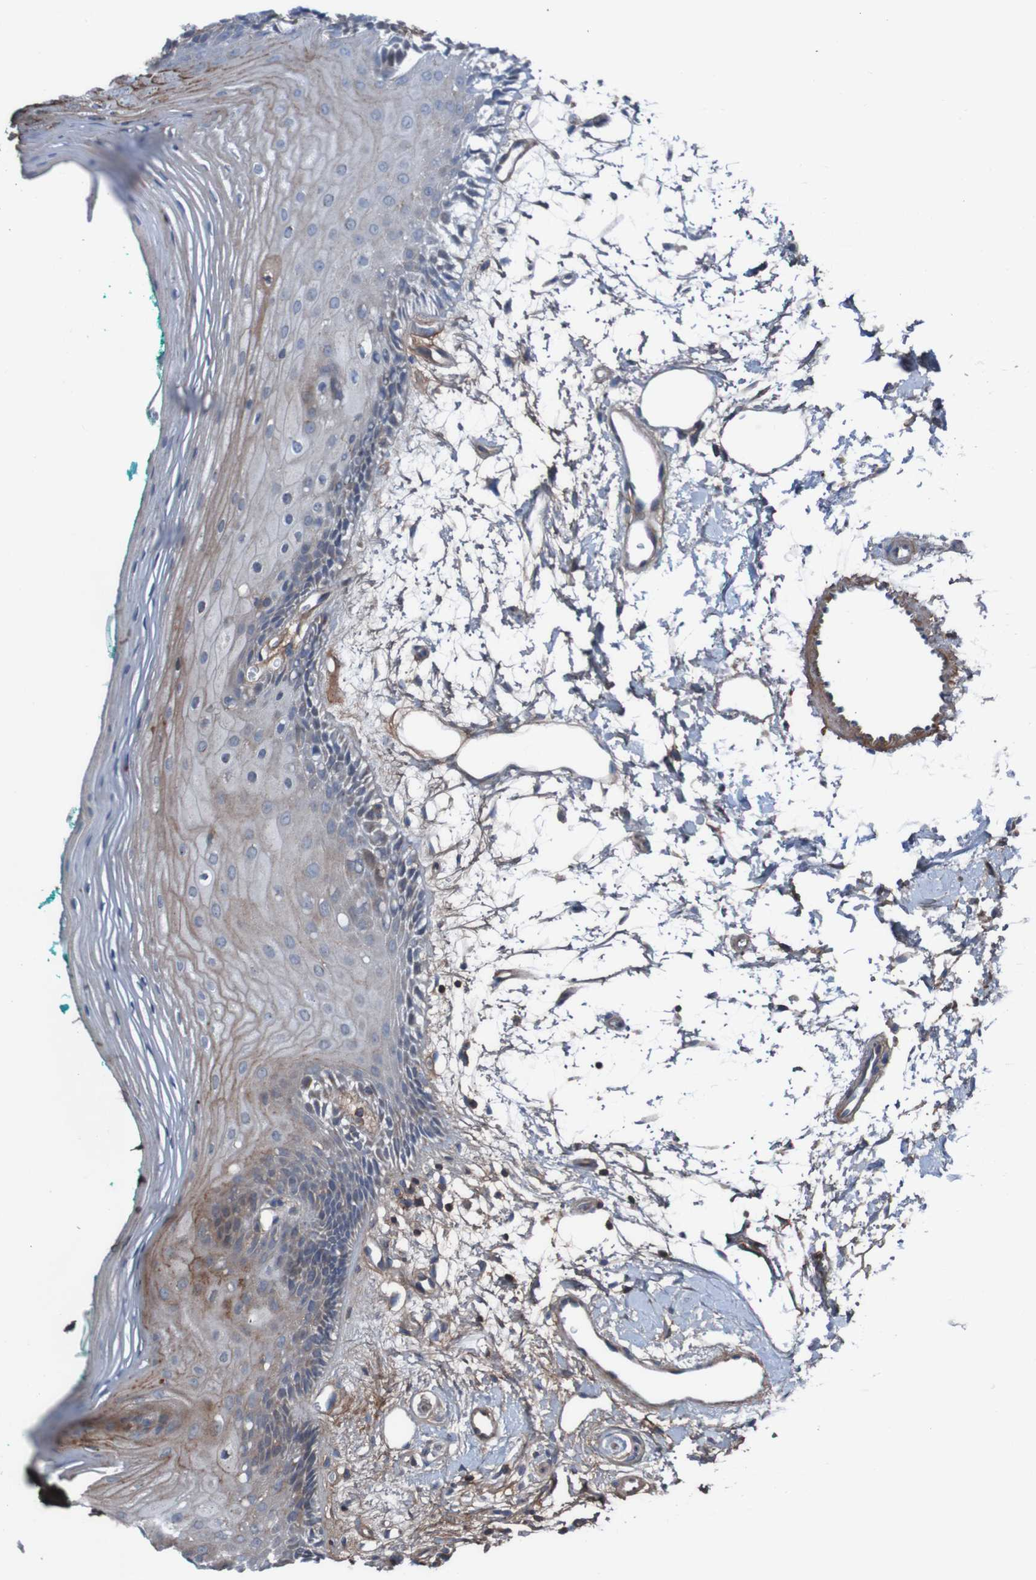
{"staining": {"intensity": "weak", "quantity": ">75%", "location": "cytoplasmic/membranous"}, "tissue": "oral mucosa", "cell_type": "Squamous epithelial cells", "image_type": "normal", "snomed": [{"axis": "morphology", "description": "Normal tissue, NOS"}, {"axis": "topography", "description": "Skeletal muscle"}, {"axis": "topography", "description": "Oral tissue"}, {"axis": "topography", "description": "Peripheral nerve tissue"}], "caption": "Human oral mucosa stained with a brown dye reveals weak cytoplasmic/membranous positive positivity in approximately >75% of squamous epithelial cells.", "gene": "PDGFB", "patient": {"sex": "female", "age": 84}}